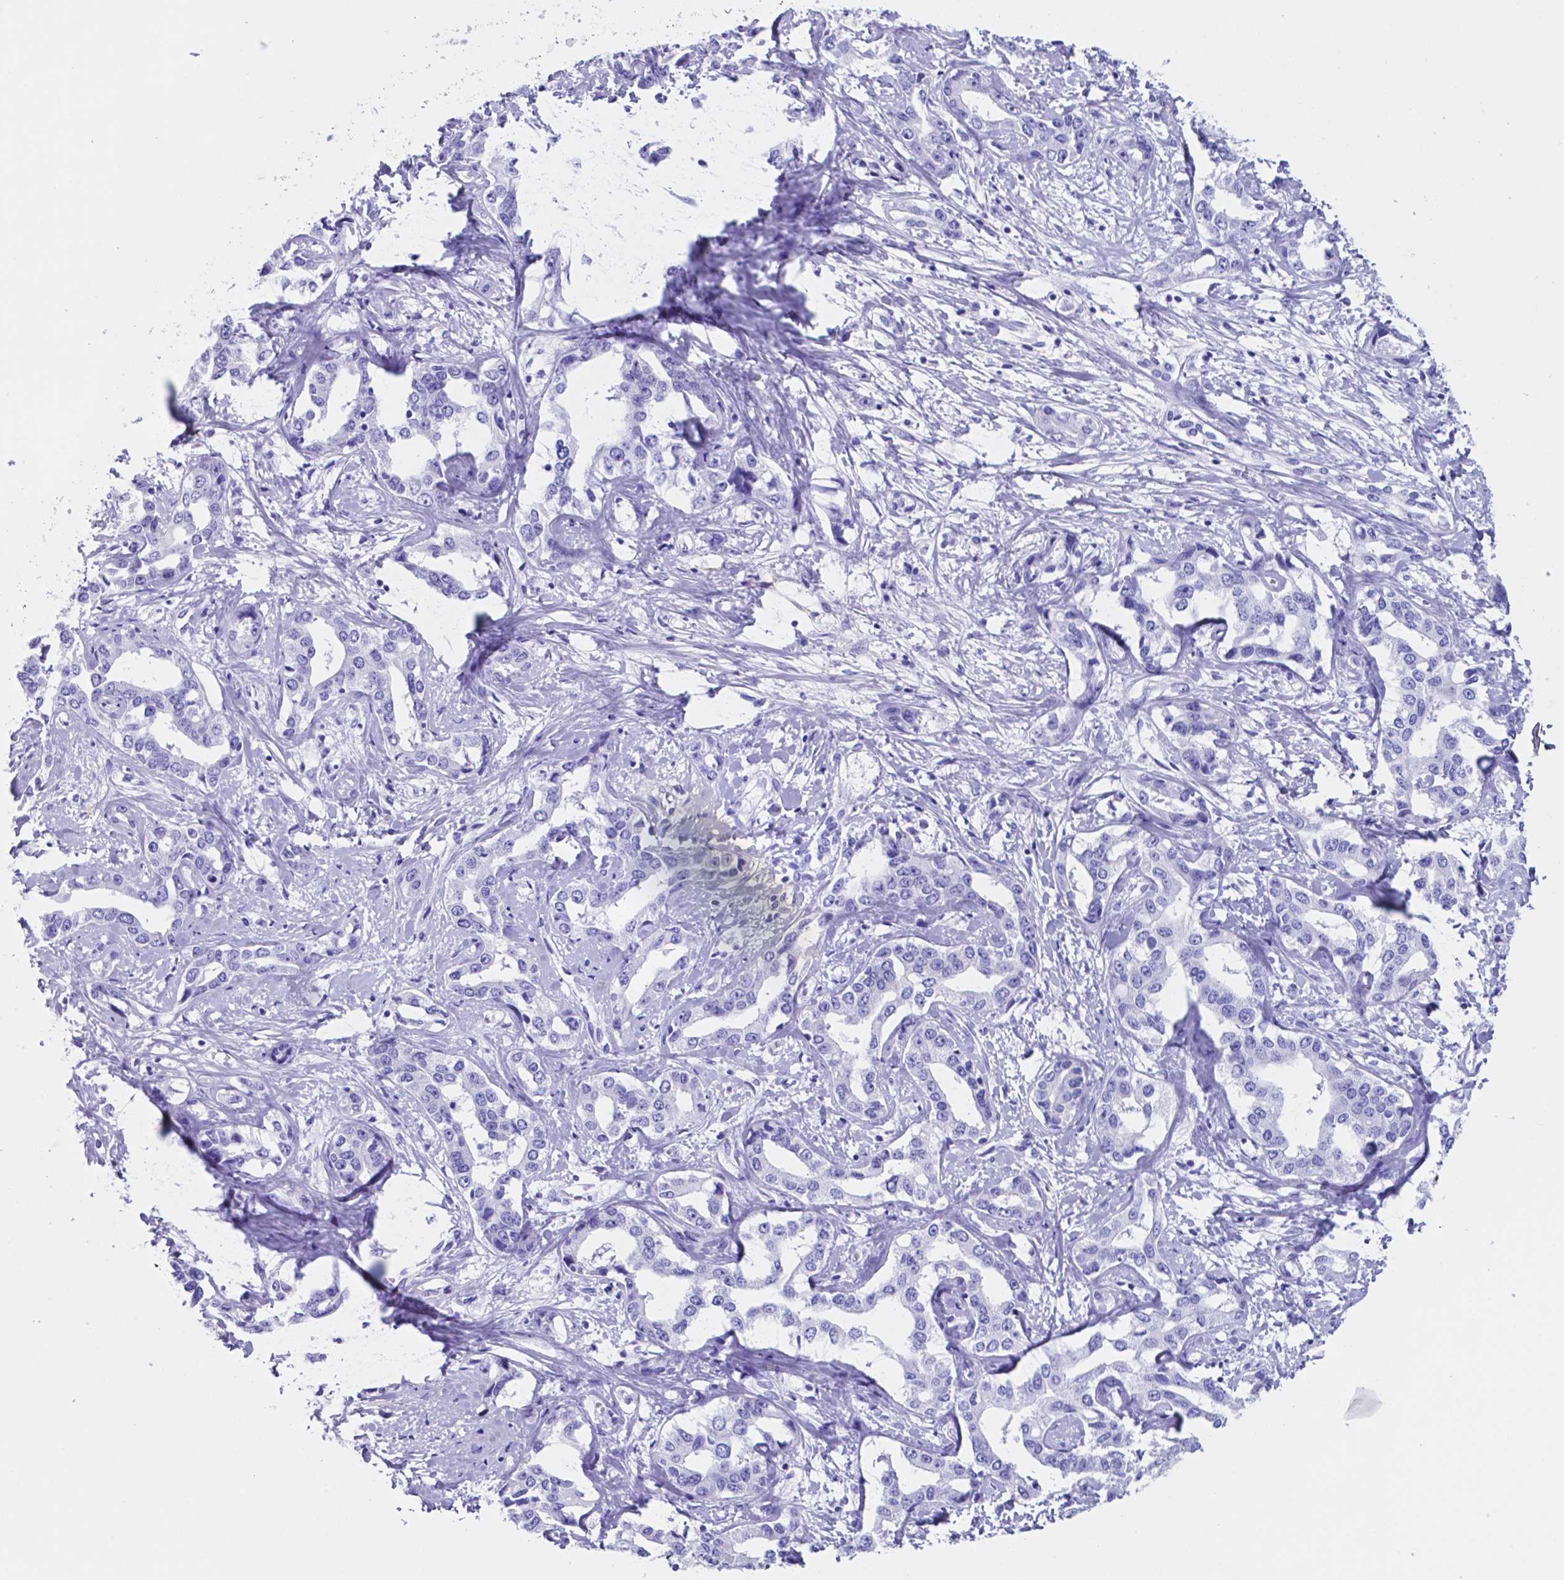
{"staining": {"intensity": "negative", "quantity": "none", "location": "none"}, "tissue": "liver cancer", "cell_type": "Tumor cells", "image_type": "cancer", "snomed": [{"axis": "morphology", "description": "Cholangiocarcinoma"}, {"axis": "topography", "description": "Liver"}], "caption": "The immunohistochemistry (IHC) histopathology image has no significant staining in tumor cells of liver cholangiocarcinoma tissue.", "gene": "DNAAF8", "patient": {"sex": "male", "age": 59}}